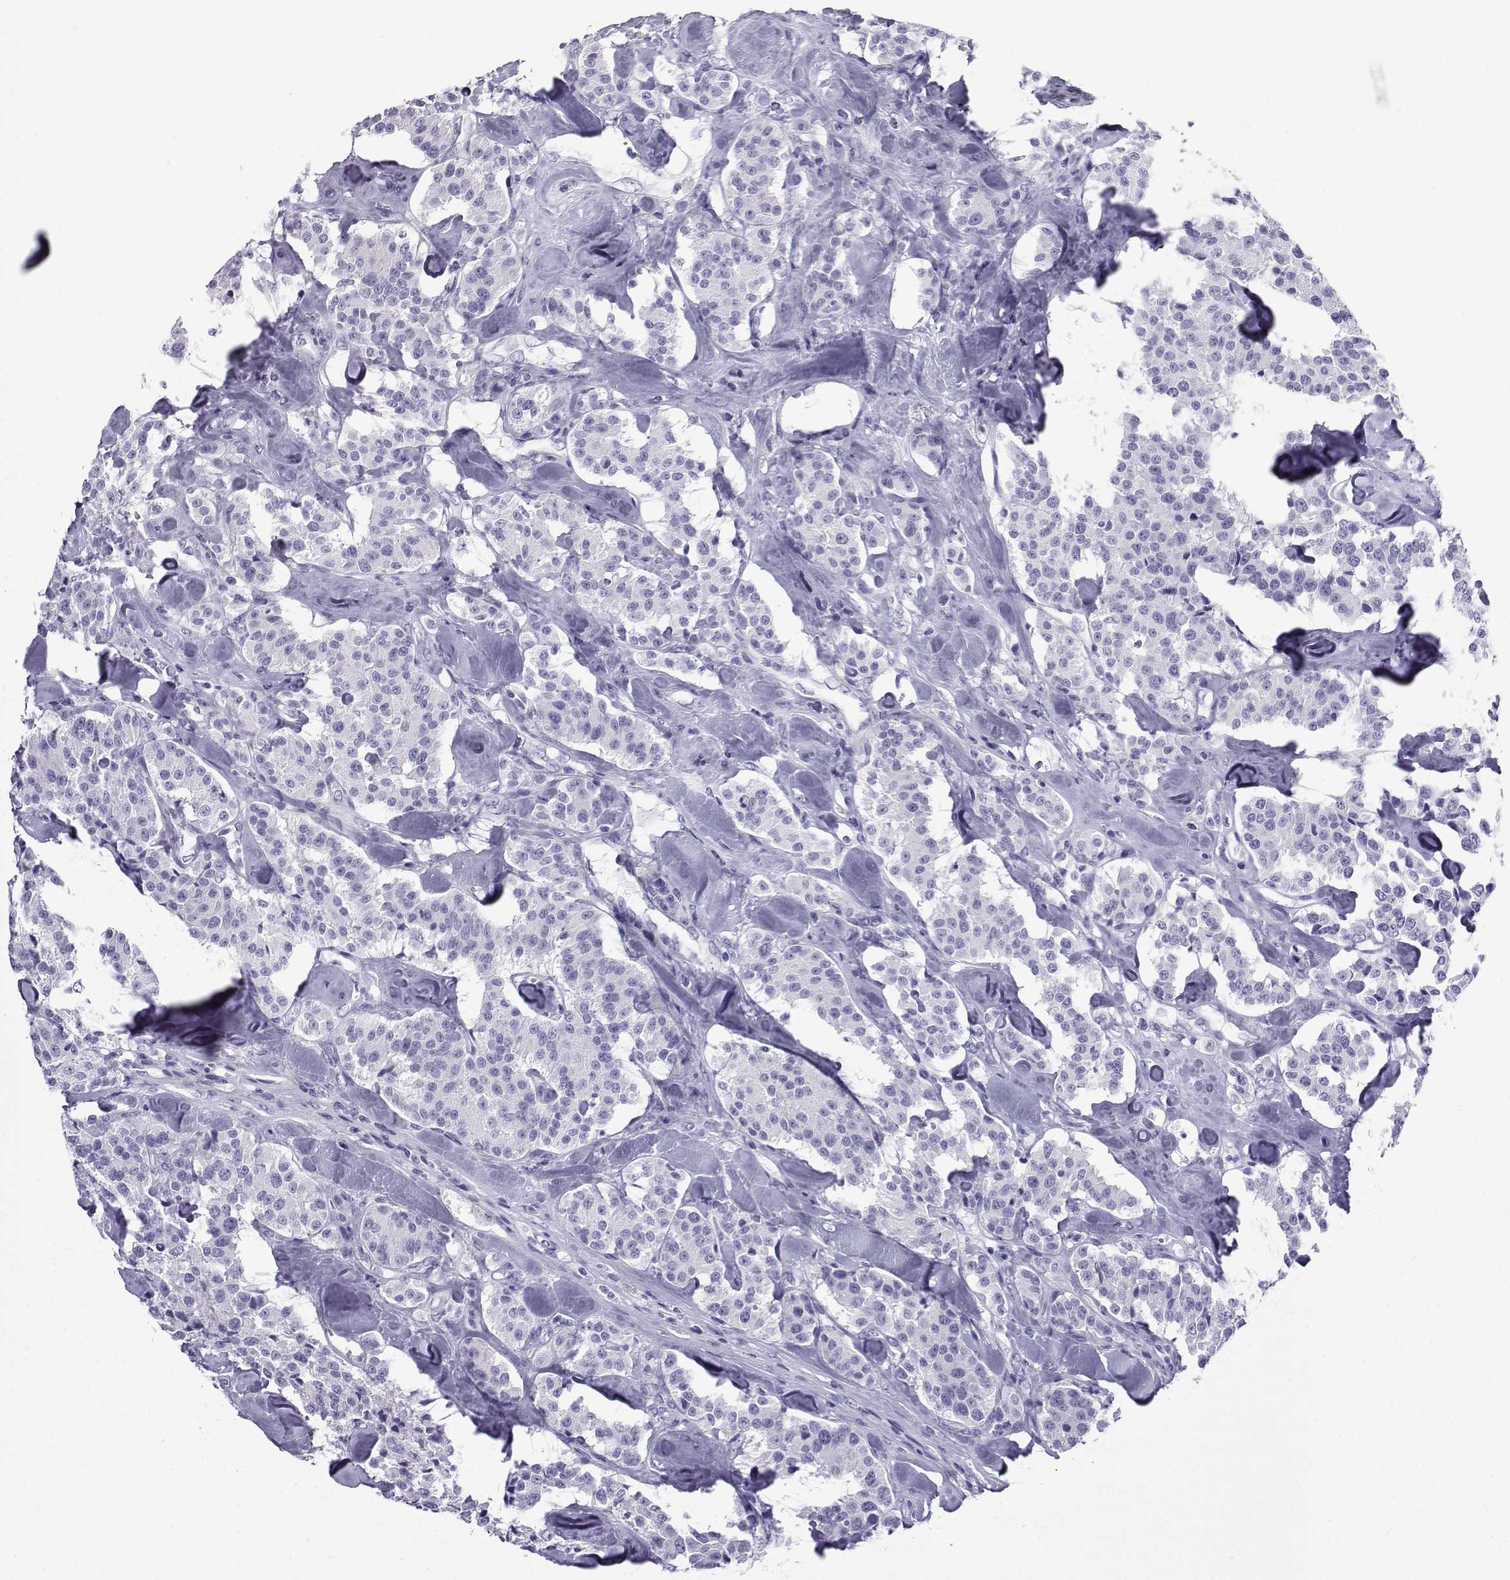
{"staining": {"intensity": "negative", "quantity": "none", "location": "none"}, "tissue": "carcinoid", "cell_type": "Tumor cells", "image_type": "cancer", "snomed": [{"axis": "morphology", "description": "Carcinoid, malignant, NOS"}, {"axis": "topography", "description": "Pancreas"}], "caption": "High power microscopy image of an IHC histopathology image of carcinoid, revealing no significant staining in tumor cells.", "gene": "KCNF1", "patient": {"sex": "male", "age": 41}}